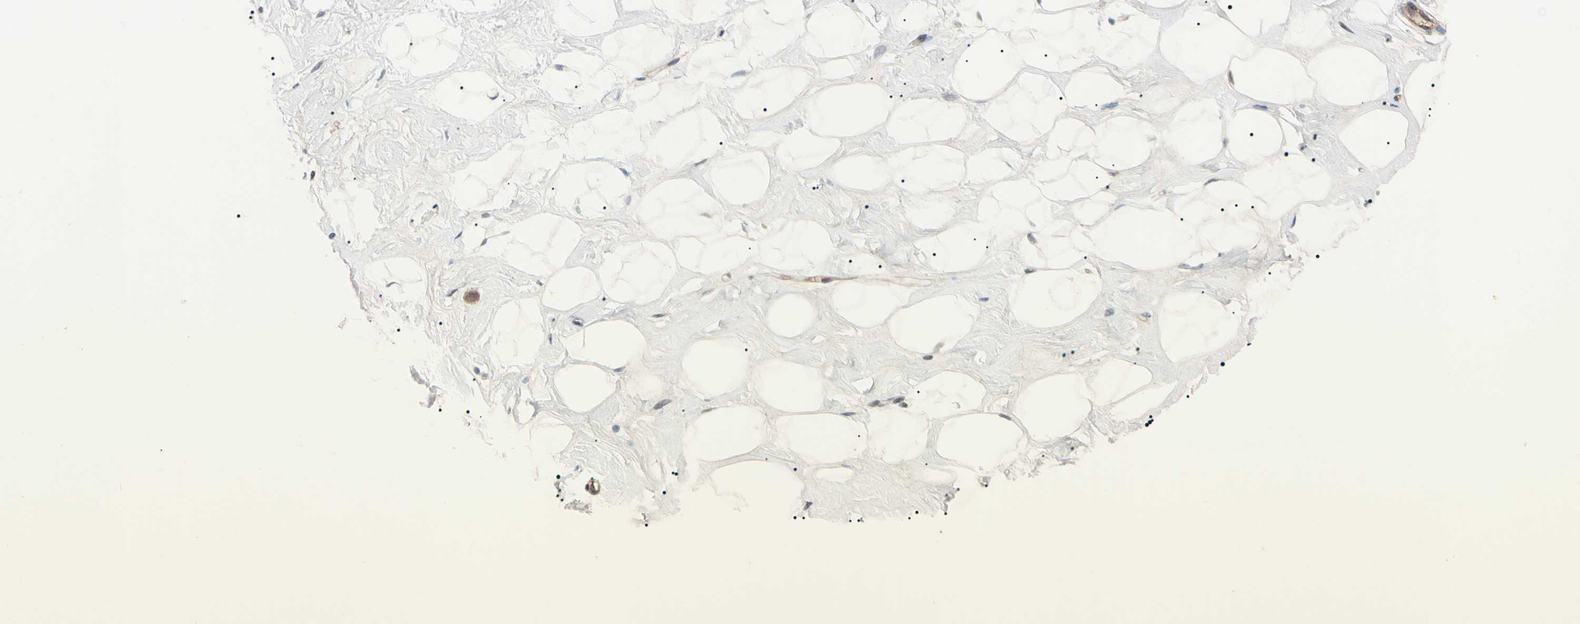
{"staining": {"intensity": "negative", "quantity": "none", "location": "none"}, "tissue": "breast", "cell_type": "Adipocytes", "image_type": "normal", "snomed": [{"axis": "morphology", "description": "Normal tissue, NOS"}, {"axis": "topography", "description": "Breast"}], "caption": "This is an IHC photomicrograph of unremarkable breast. There is no expression in adipocytes.", "gene": "TNFRSF1A", "patient": {"sex": "female", "age": 23}}